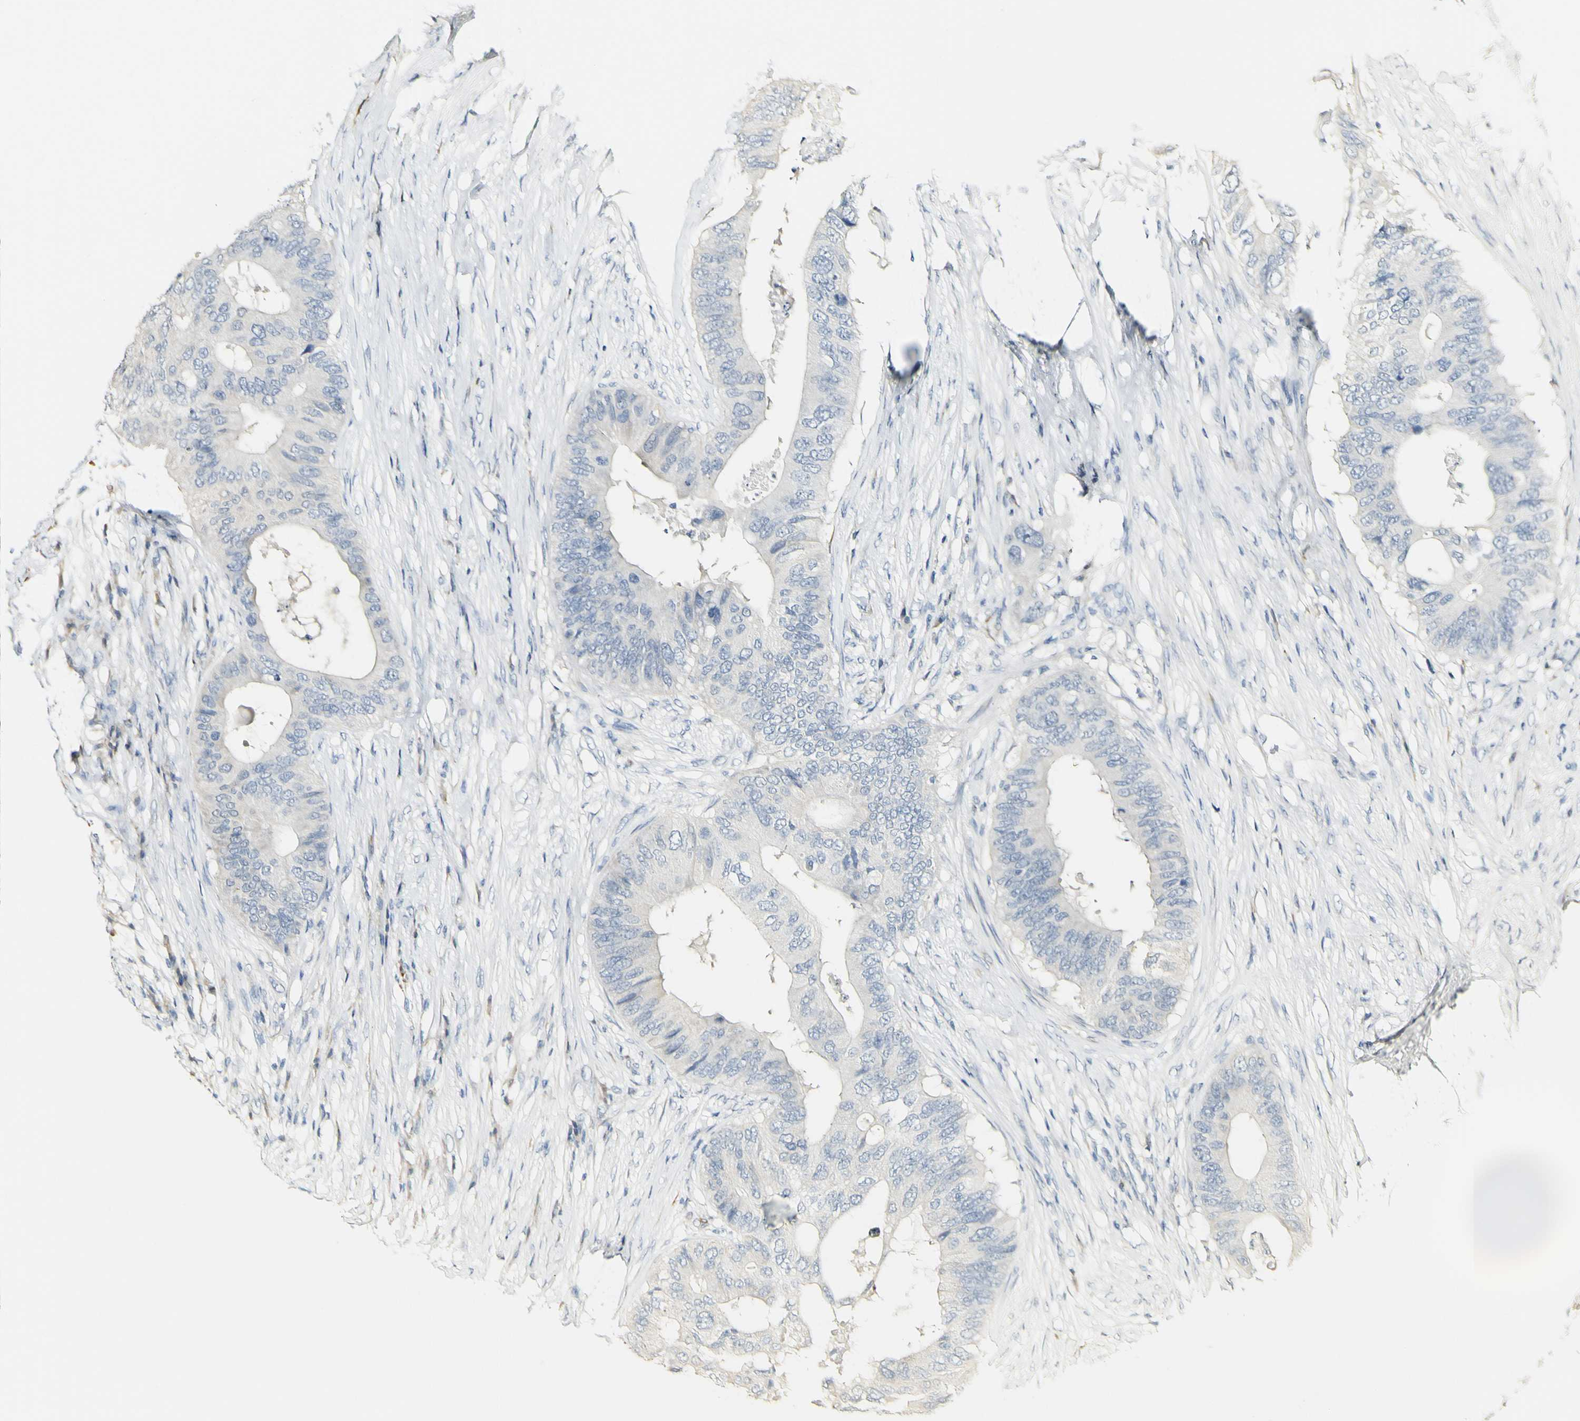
{"staining": {"intensity": "negative", "quantity": "none", "location": "none"}, "tissue": "colorectal cancer", "cell_type": "Tumor cells", "image_type": "cancer", "snomed": [{"axis": "morphology", "description": "Adenocarcinoma, NOS"}, {"axis": "topography", "description": "Colon"}], "caption": "Micrograph shows no significant protein staining in tumor cells of colorectal cancer.", "gene": "FMO3", "patient": {"sex": "male", "age": 71}}